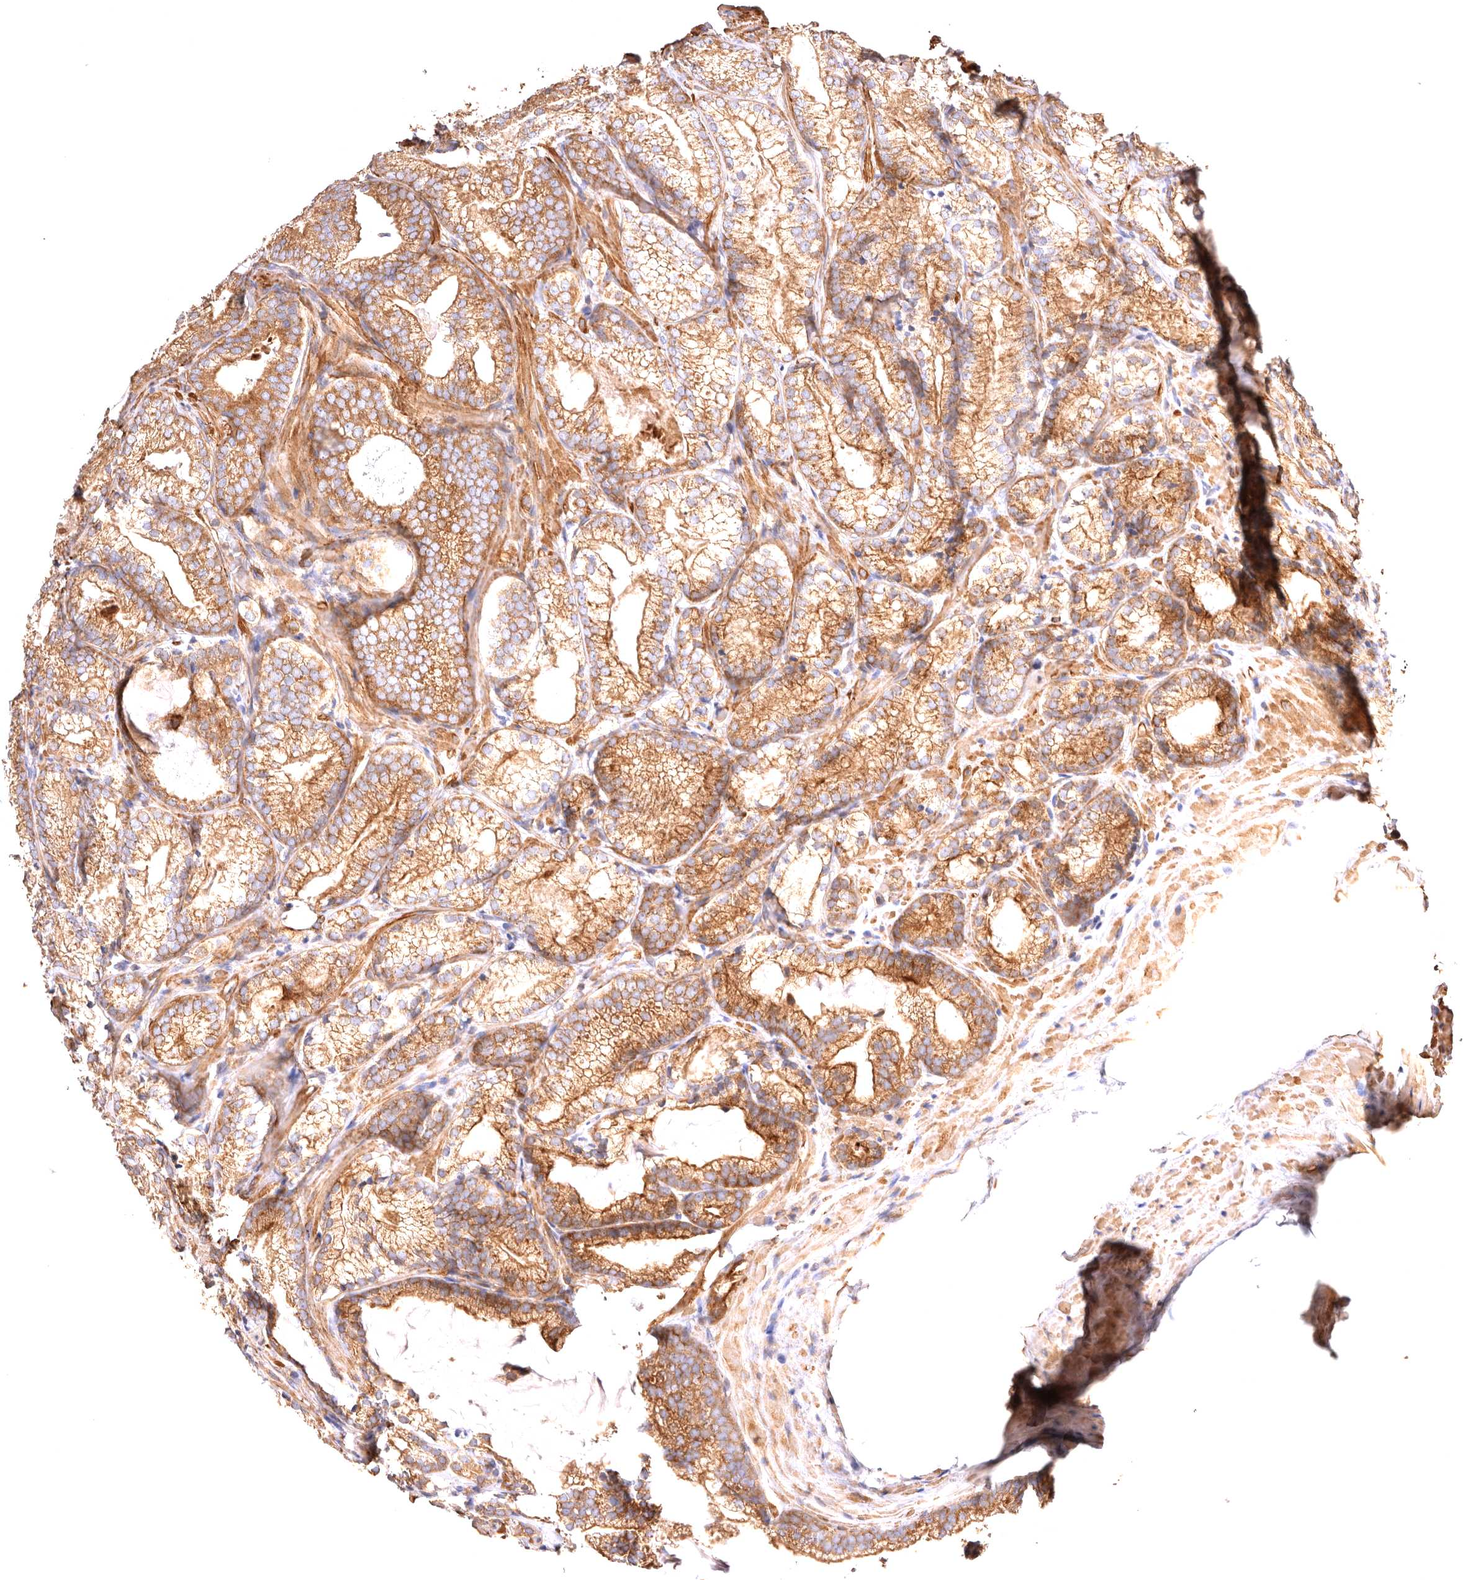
{"staining": {"intensity": "moderate", "quantity": ">75%", "location": "cytoplasmic/membranous"}, "tissue": "prostate cancer", "cell_type": "Tumor cells", "image_type": "cancer", "snomed": [{"axis": "morphology", "description": "Adenocarcinoma, Low grade"}, {"axis": "topography", "description": "Prostate"}], "caption": "An immunohistochemistry (IHC) image of tumor tissue is shown. Protein staining in brown shows moderate cytoplasmic/membranous positivity in adenocarcinoma (low-grade) (prostate) within tumor cells.", "gene": "VPS45", "patient": {"sex": "male", "age": 72}}